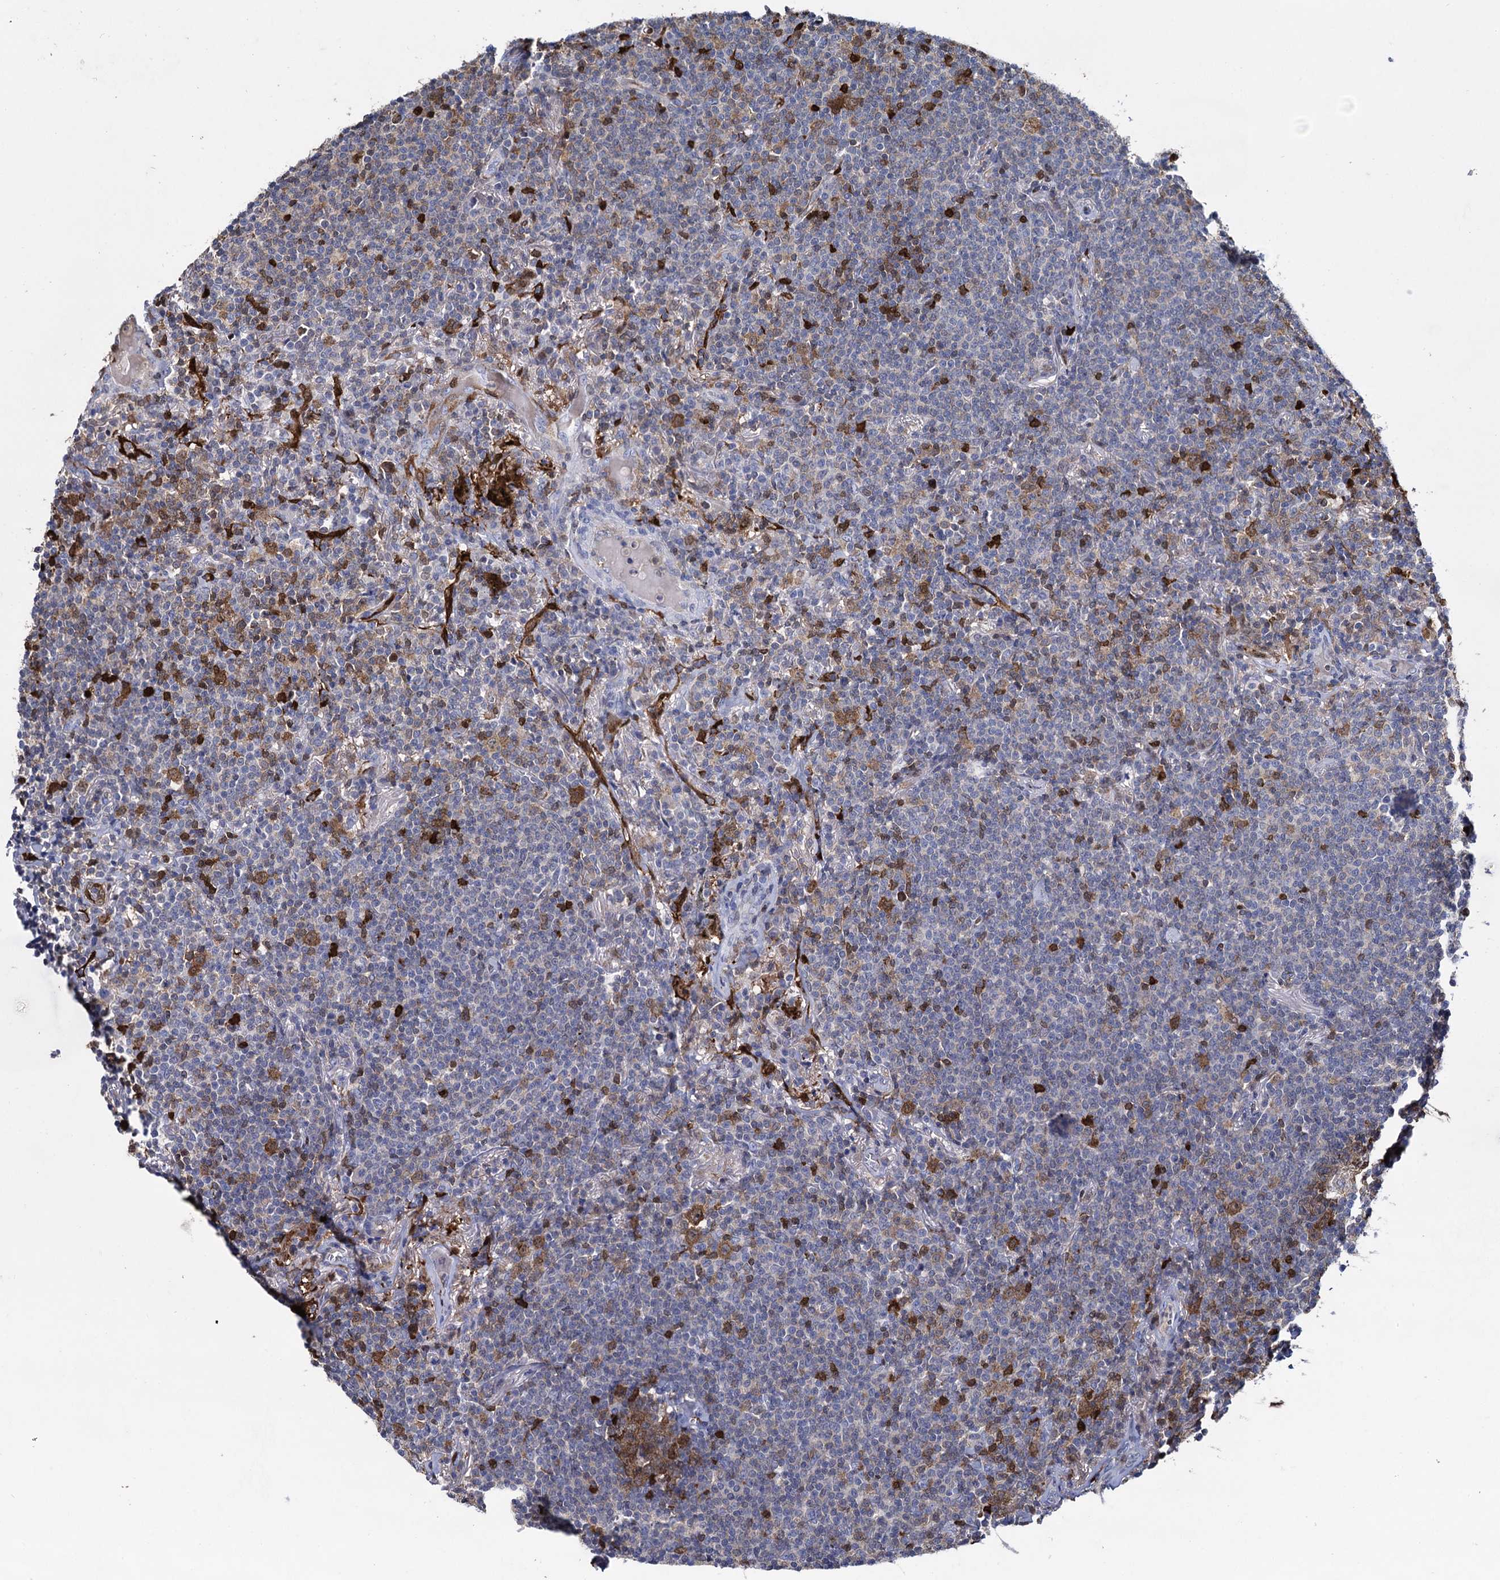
{"staining": {"intensity": "weak", "quantity": "<25%", "location": "cytoplasmic/membranous"}, "tissue": "lymphoma", "cell_type": "Tumor cells", "image_type": "cancer", "snomed": [{"axis": "morphology", "description": "Malignant lymphoma, non-Hodgkin's type, Low grade"}, {"axis": "topography", "description": "Lung"}], "caption": "An IHC histopathology image of lymphoma is shown. There is no staining in tumor cells of lymphoma.", "gene": "FABP5", "patient": {"sex": "female", "age": 71}}